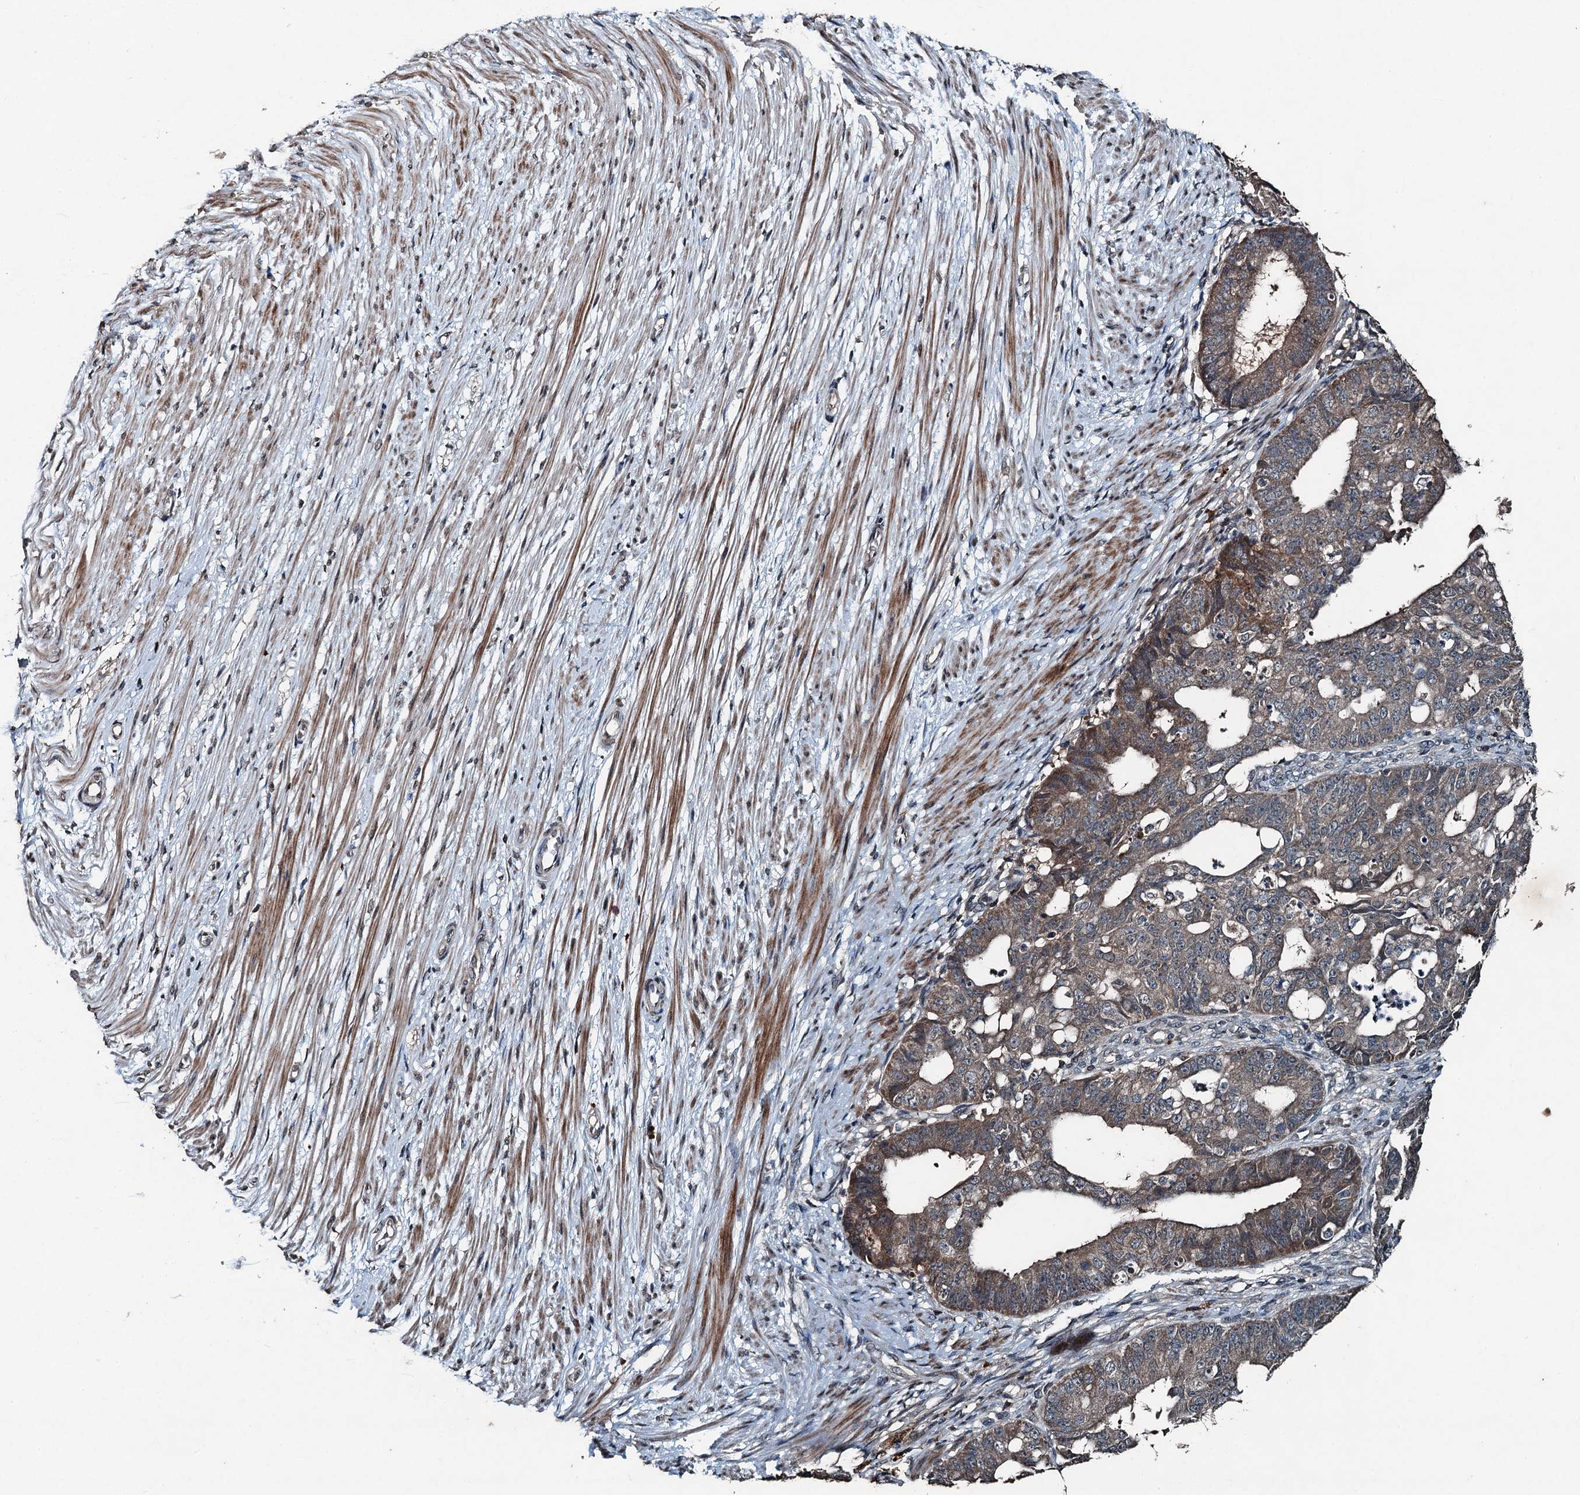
{"staining": {"intensity": "weak", "quantity": ">75%", "location": "cytoplasmic/membranous"}, "tissue": "ovarian cancer", "cell_type": "Tumor cells", "image_type": "cancer", "snomed": [{"axis": "morphology", "description": "Carcinoma, endometroid"}, {"axis": "topography", "description": "Appendix"}, {"axis": "topography", "description": "Ovary"}], "caption": "An image of ovarian endometroid carcinoma stained for a protein reveals weak cytoplasmic/membranous brown staining in tumor cells.", "gene": "TCTN1", "patient": {"sex": "female", "age": 42}}